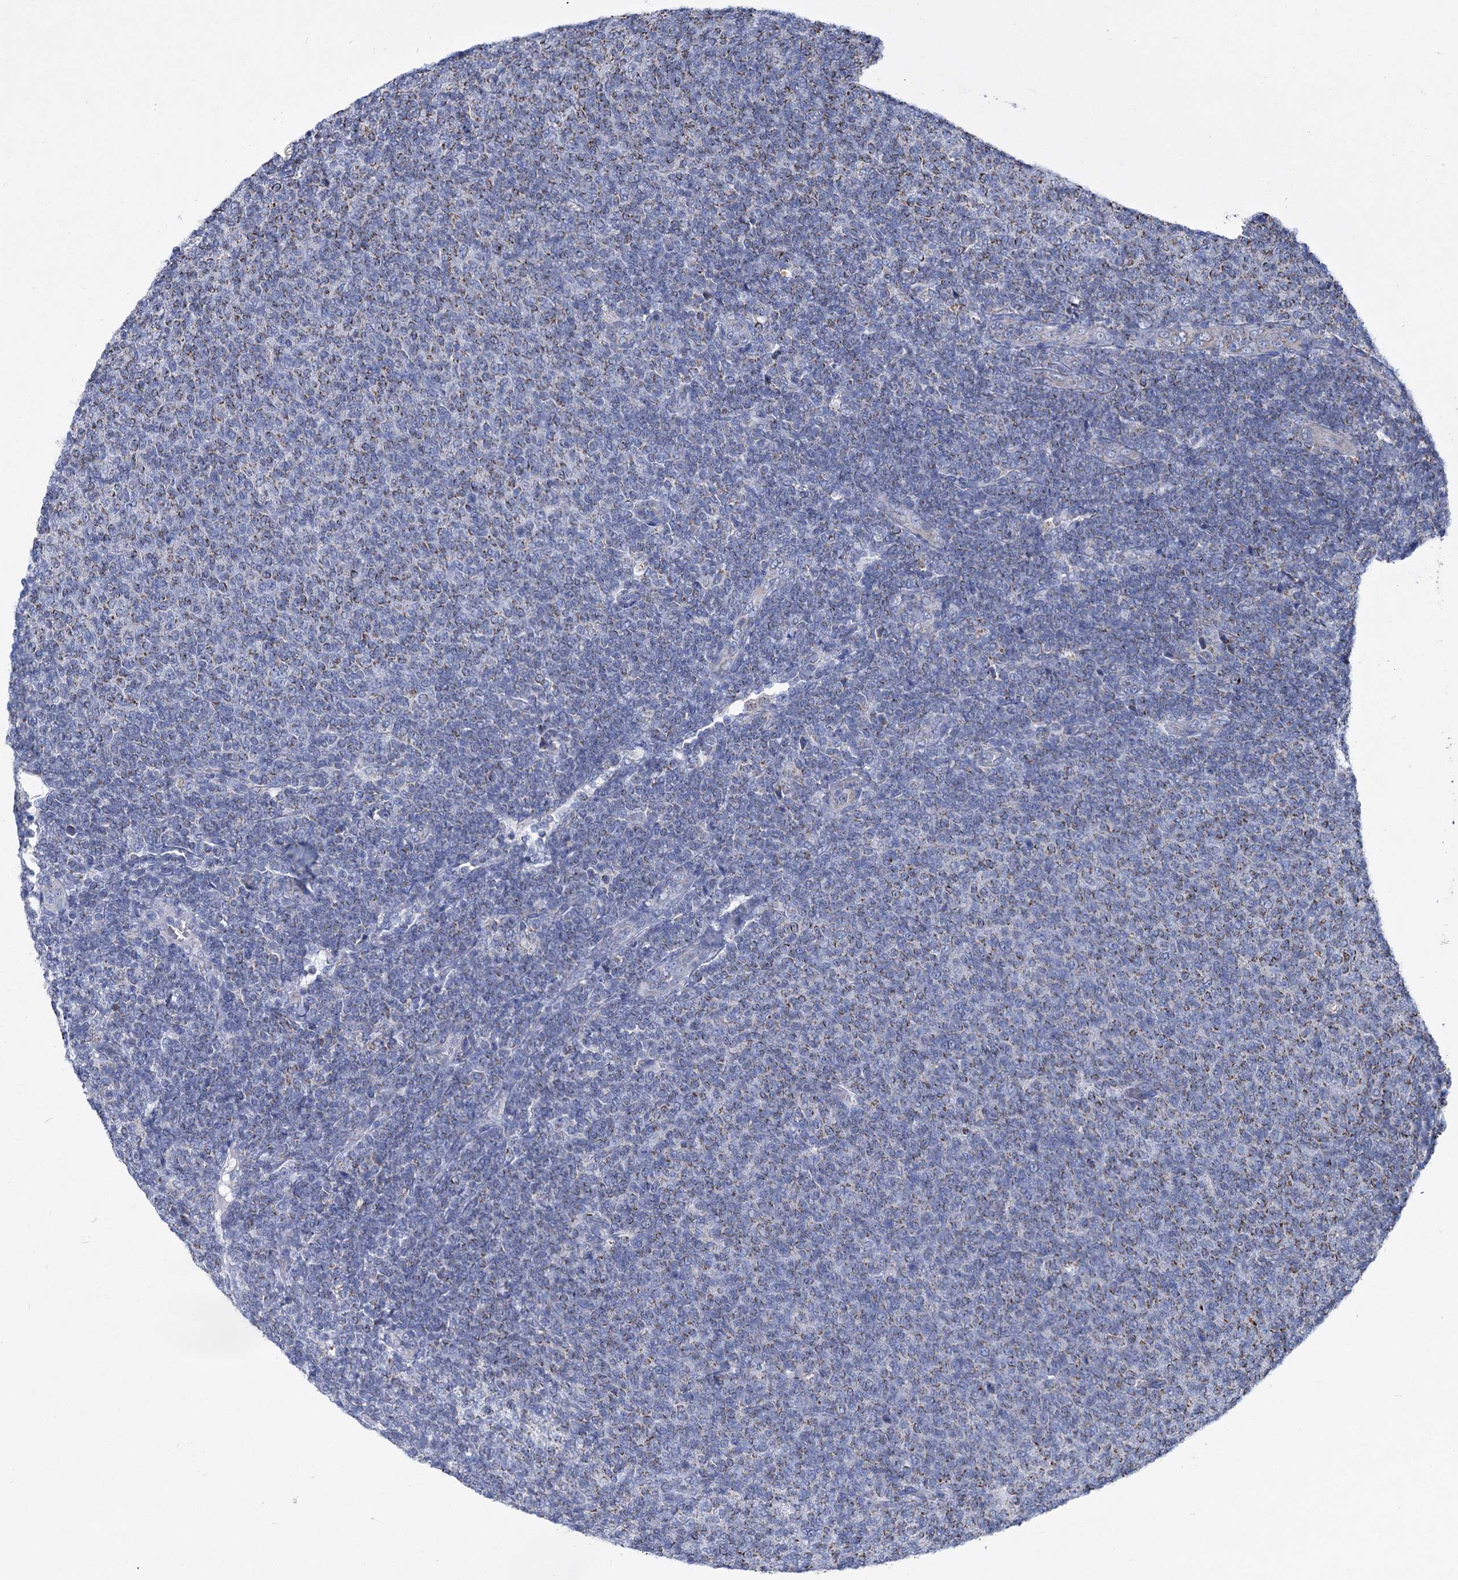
{"staining": {"intensity": "weak", "quantity": "25%-75%", "location": "cytoplasmic/membranous"}, "tissue": "lymphoma", "cell_type": "Tumor cells", "image_type": "cancer", "snomed": [{"axis": "morphology", "description": "Malignant lymphoma, non-Hodgkin's type, Low grade"}, {"axis": "topography", "description": "Lymph node"}], "caption": "Immunohistochemical staining of human lymphoma shows weak cytoplasmic/membranous protein expression in about 25%-75% of tumor cells.", "gene": "NDUFC2", "patient": {"sex": "male", "age": 66}}